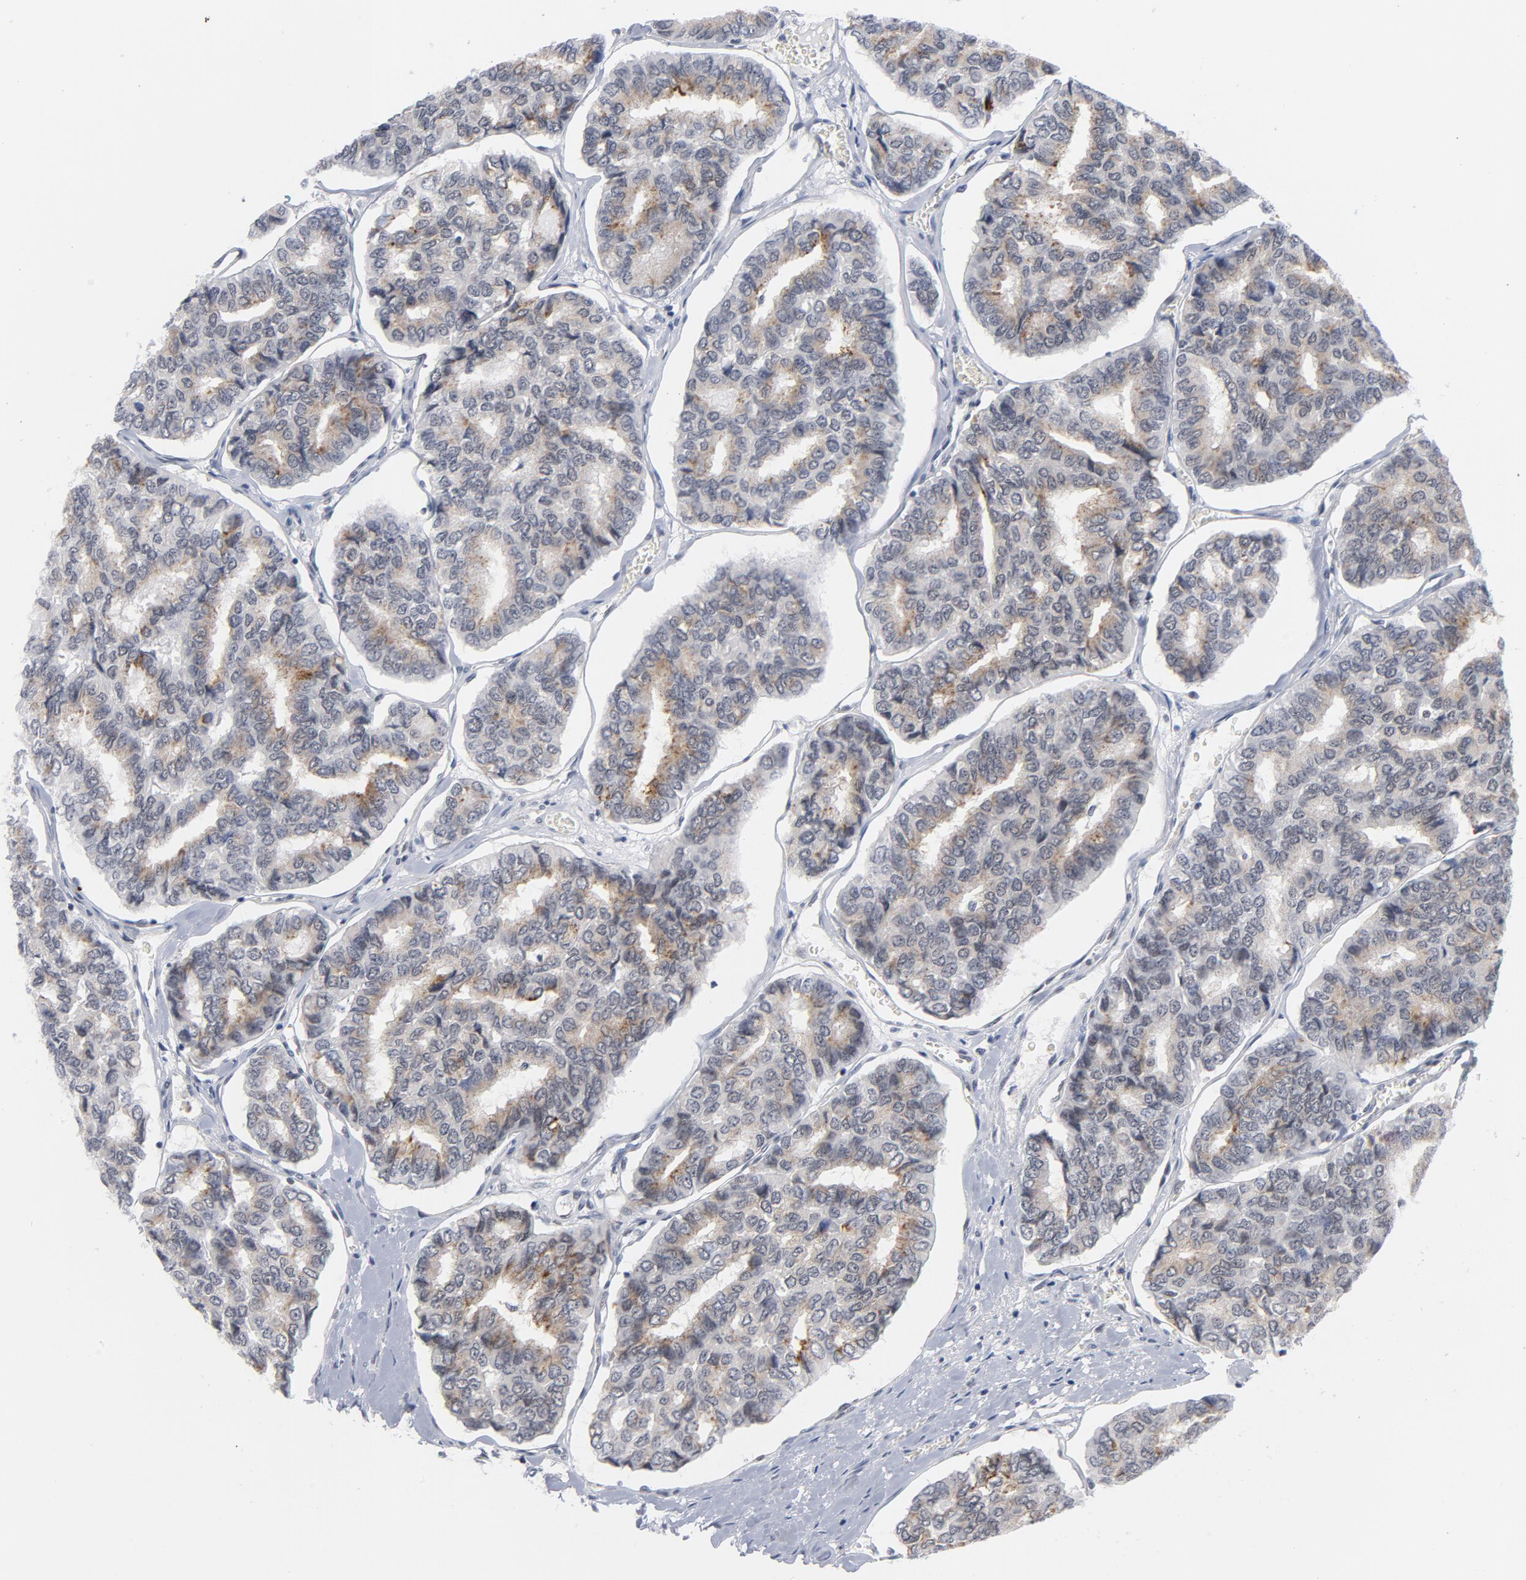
{"staining": {"intensity": "weak", "quantity": "25%-75%", "location": "cytoplasmic/membranous"}, "tissue": "thyroid cancer", "cell_type": "Tumor cells", "image_type": "cancer", "snomed": [{"axis": "morphology", "description": "Papillary adenocarcinoma, NOS"}, {"axis": "topography", "description": "Thyroid gland"}], "caption": "The histopathology image exhibits immunohistochemical staining of thyroid cancer (papillary adenocarcinoma). There is weak cytoplasmic/membranous expression is present in approximately 25%-75% of tumor cells.", "gene": "BAP1", "patient": {"sex": "female", "age": 35}}